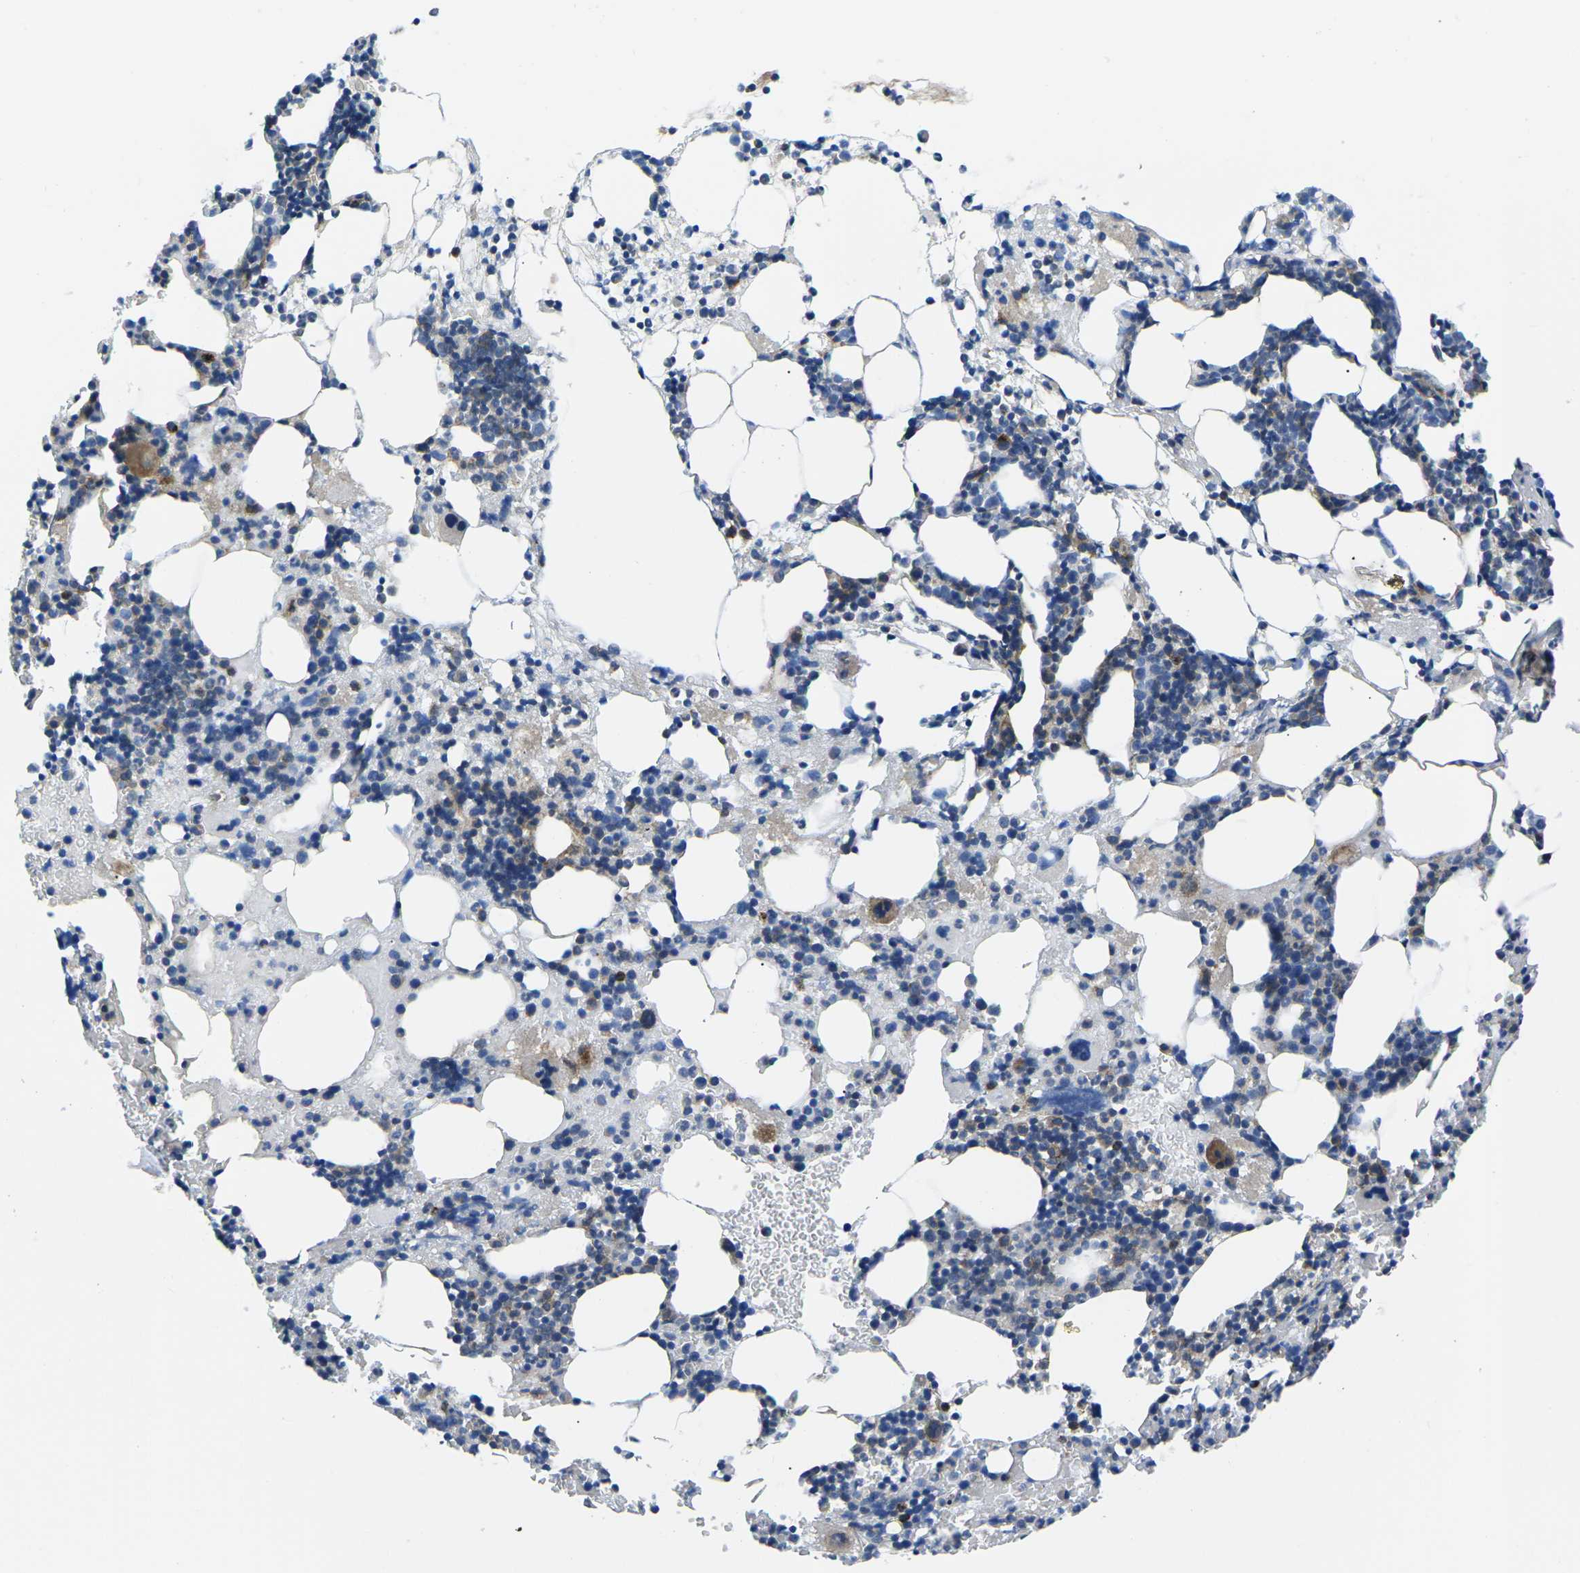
{"staining": {"intensity": "moderate", "quantity": "<25%", "location": "cytoplasmic/membranous"}, "tissue": "bone marrow", "cell_type": "Hematopoietic cells", "image_type": "normal", "snomed": [{"axis": "morphology", "description": "Normal tissue, NOS"}, {"axis": "morphology", "description": "Inflammation, NOS"}, {"axis": "topography", "description": "Bone marrow"}], "caption": "A photomicrograph of bone marrow stained for a protein reveals moderate cytoplasmic/membranous brown staining in hematopoietic cells. The staining is performed using DAB (3,3'-diaminobenzidine) brown chromogen to label protein expression. The nuclei are counter-stained blue using hematoxylin.", "gene": "DLG1", "patient": {"sex": "female", "age": 64}}